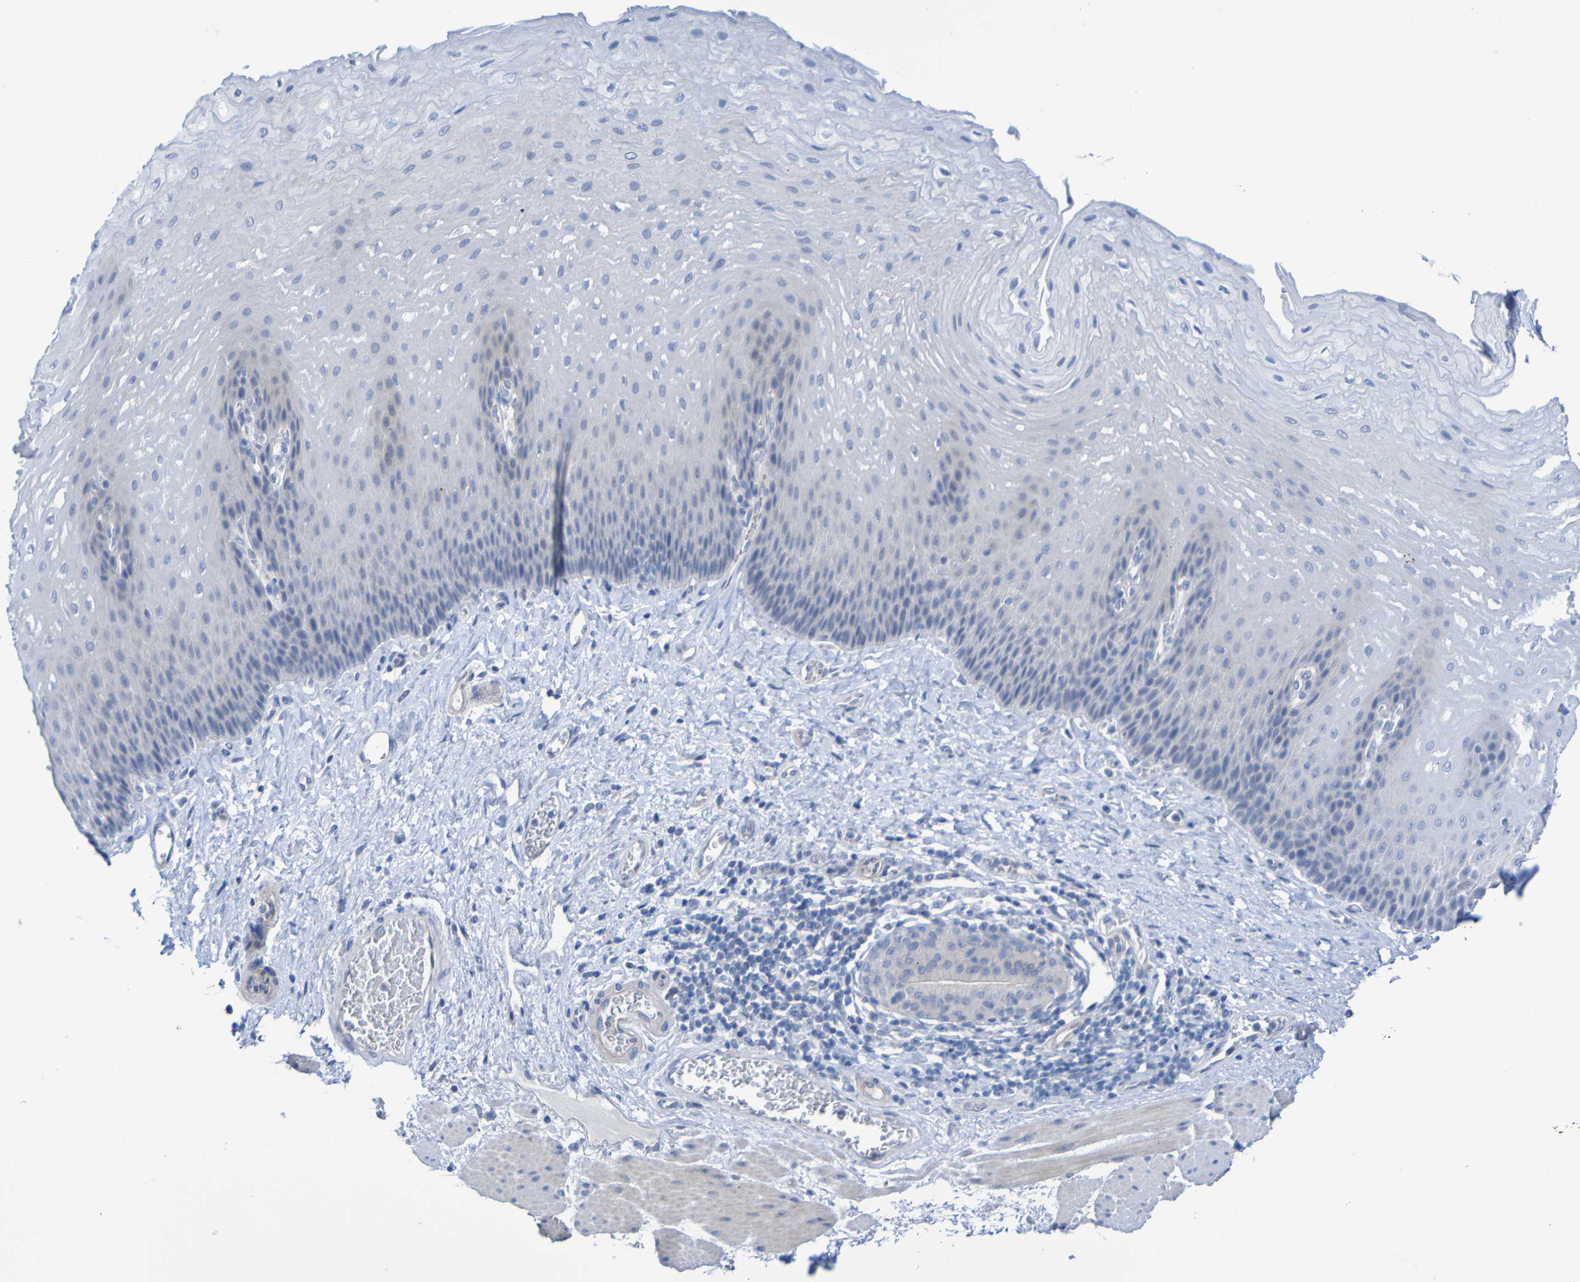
{"staining": {"intensity": "negative", "quantity": "none", "location": "none"}, "tissue": "esophagus", "cell_type": "Squamous epithelial cells", "image_type": "normal", "snomed": [{"axis": "morphology", "description": "Normal tissue, NOS"}, {"axis": "topography", "description": "Esophagus"}], "caption": "Micrograph shows no significant protein staining in squamous epithelial cells of normal esophagus.", "gene": "ACMSD", "patient": {"sex": "female", "age": 72}}